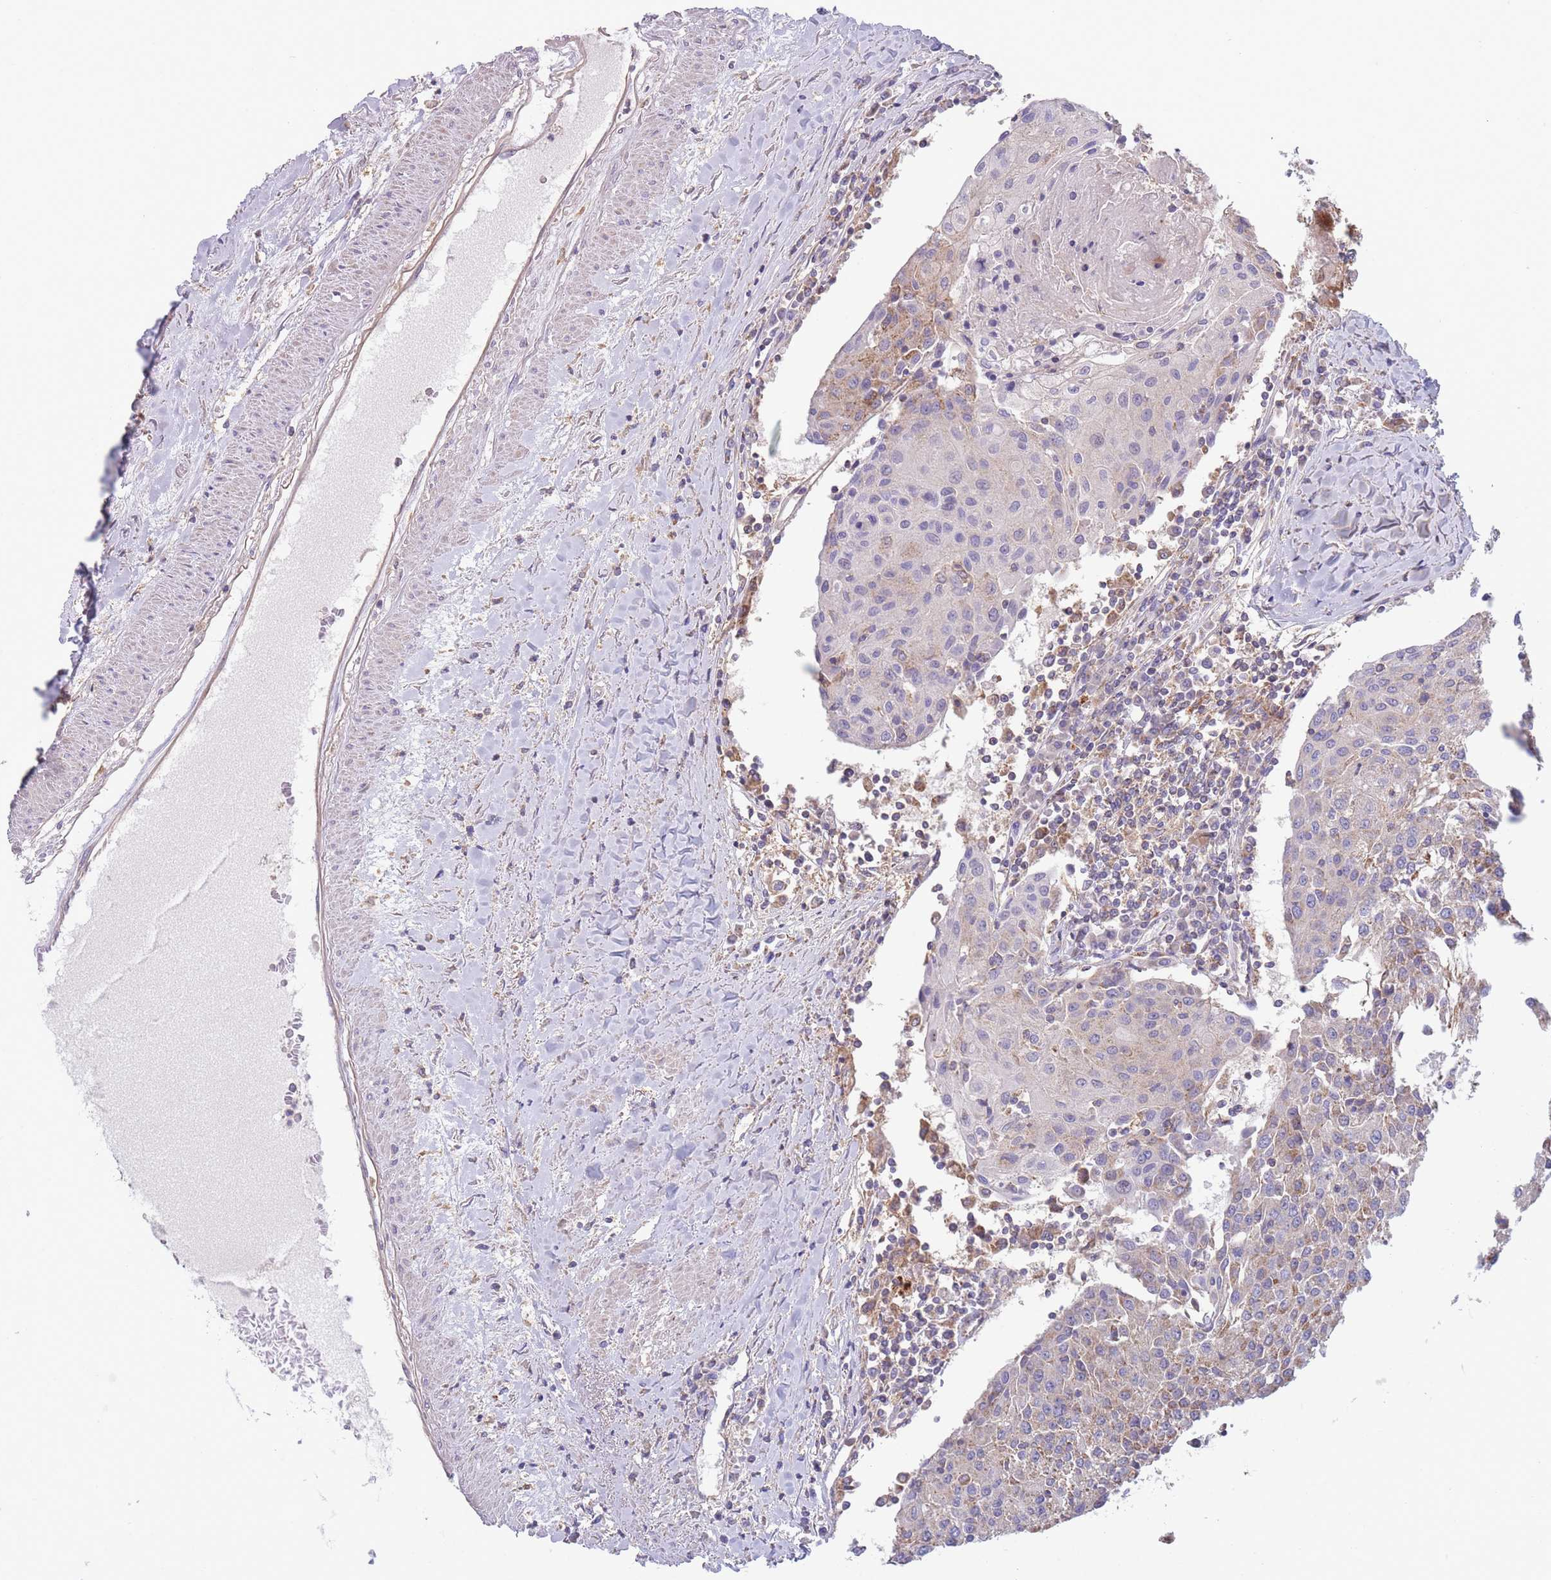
{"staining": {"intensity": "weak", "quantity": "<25%", "location": "cytoplasmic/membranous"}, "tissue": "urothelial cancer", "cell_type": "Tumor cells", "image_type": "cancer", "snomed": [{"axis": "morphology", "description": "Urothelial carcinoma, High grade"}, {"axis": "topography", "description": "Urinary bladder"}], "caption": "There is no significant positivity in tumor cells of high-grade urothelial carcinoma. Brightfield microscopy of immunohistochemistry (IHC) stained with DAB (3,3'-diaminobenzidine) (brown) and hematoxylin (blue), captured at high magnification.", "gene": "SLC25A42", "patient": {"sex": "female", "age": 85}}